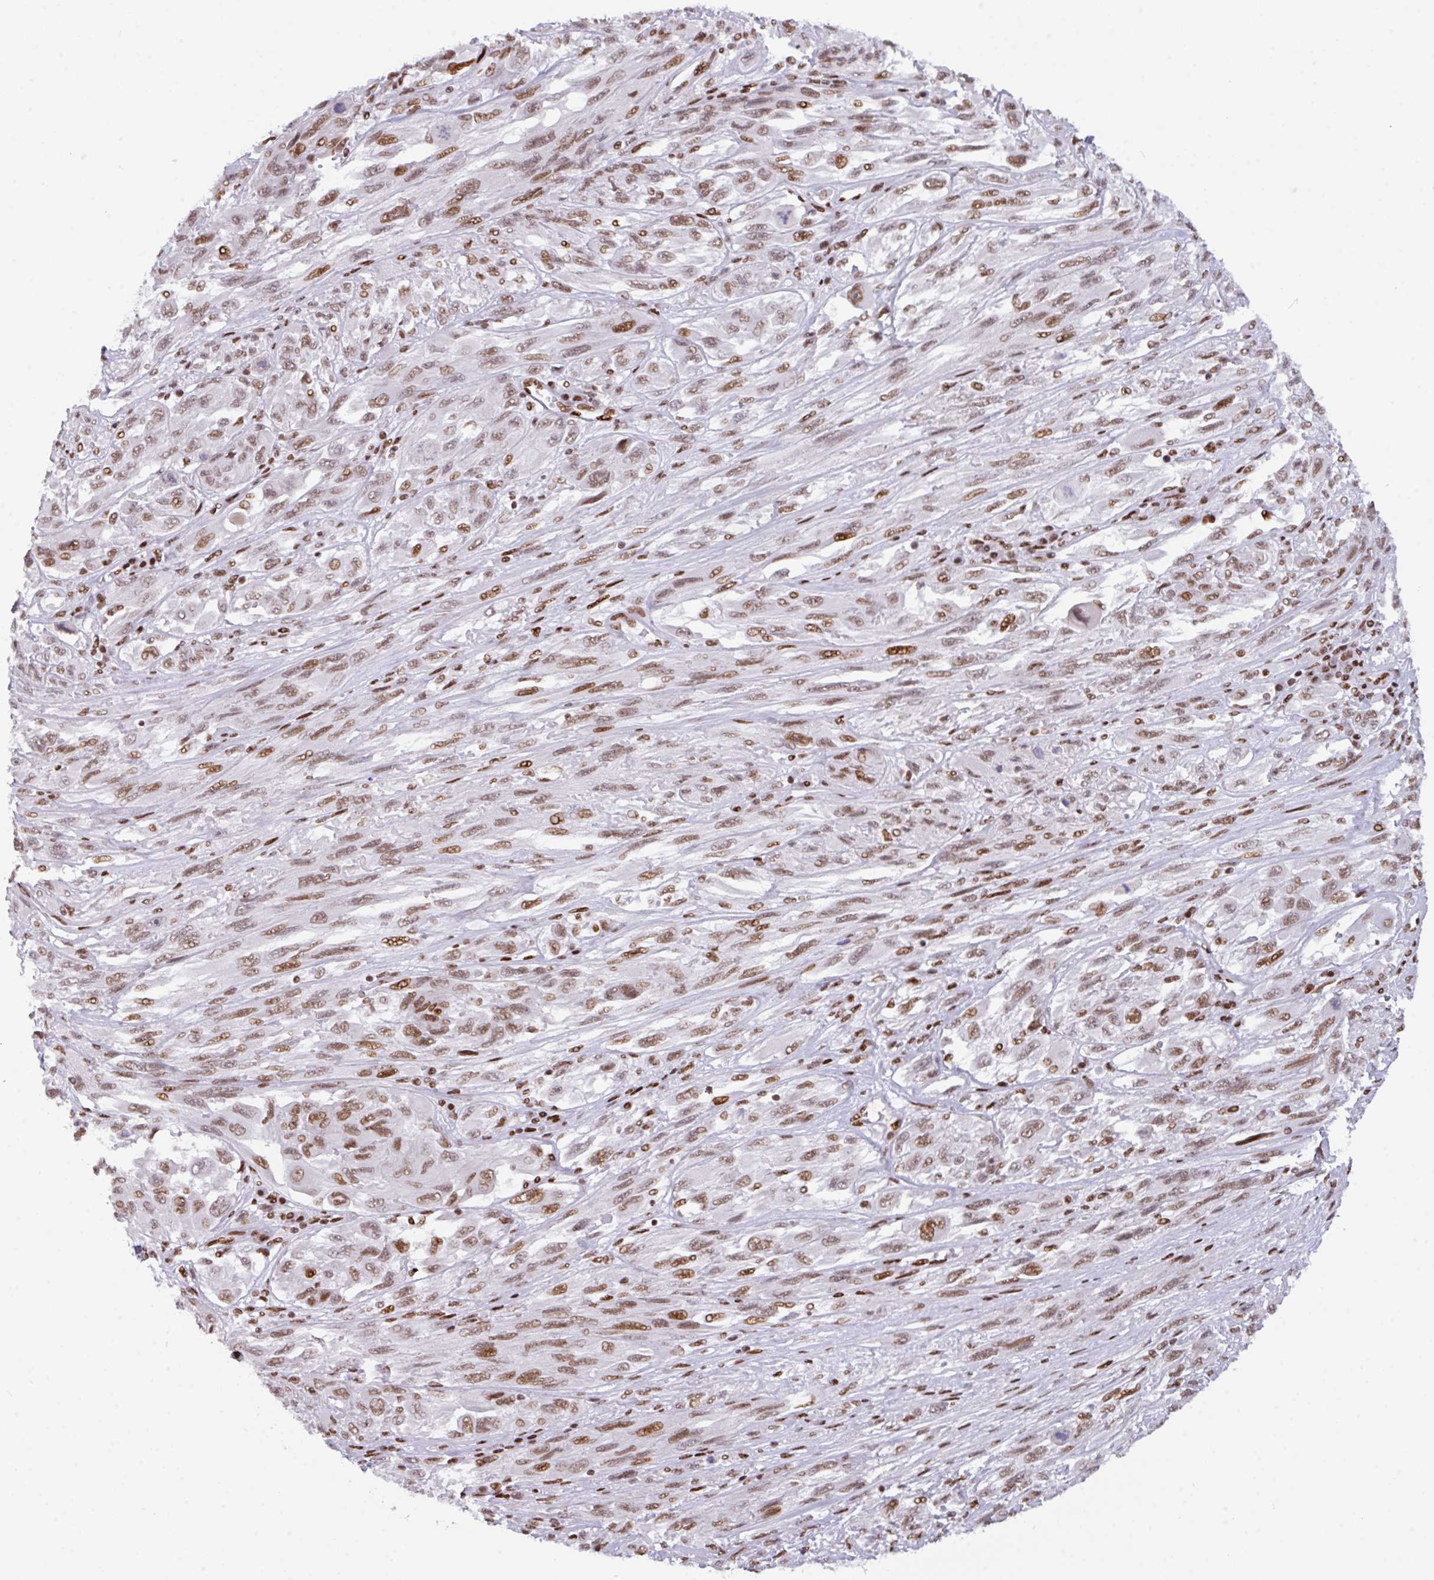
{"staining": {"intensity": "moderate", "quantity": ">75%", "location": "nuclear"}, "tissue": "melanoma", "cell_type": "Tumor cells", "image_type": "cancer", "snomed": [{"axis": "morphology", "description": "Malignant melanoma, NOS"}, {"axis": "topography", "description": "Skin"}], "caption": "The histopathology image reveals immunohistochemical staining of melanoma. There is moderate nuclear positivity is identified in about >75% of tumor cells.", "gene": "CLP1", "patient": {"sex": "female", "age": 91}}